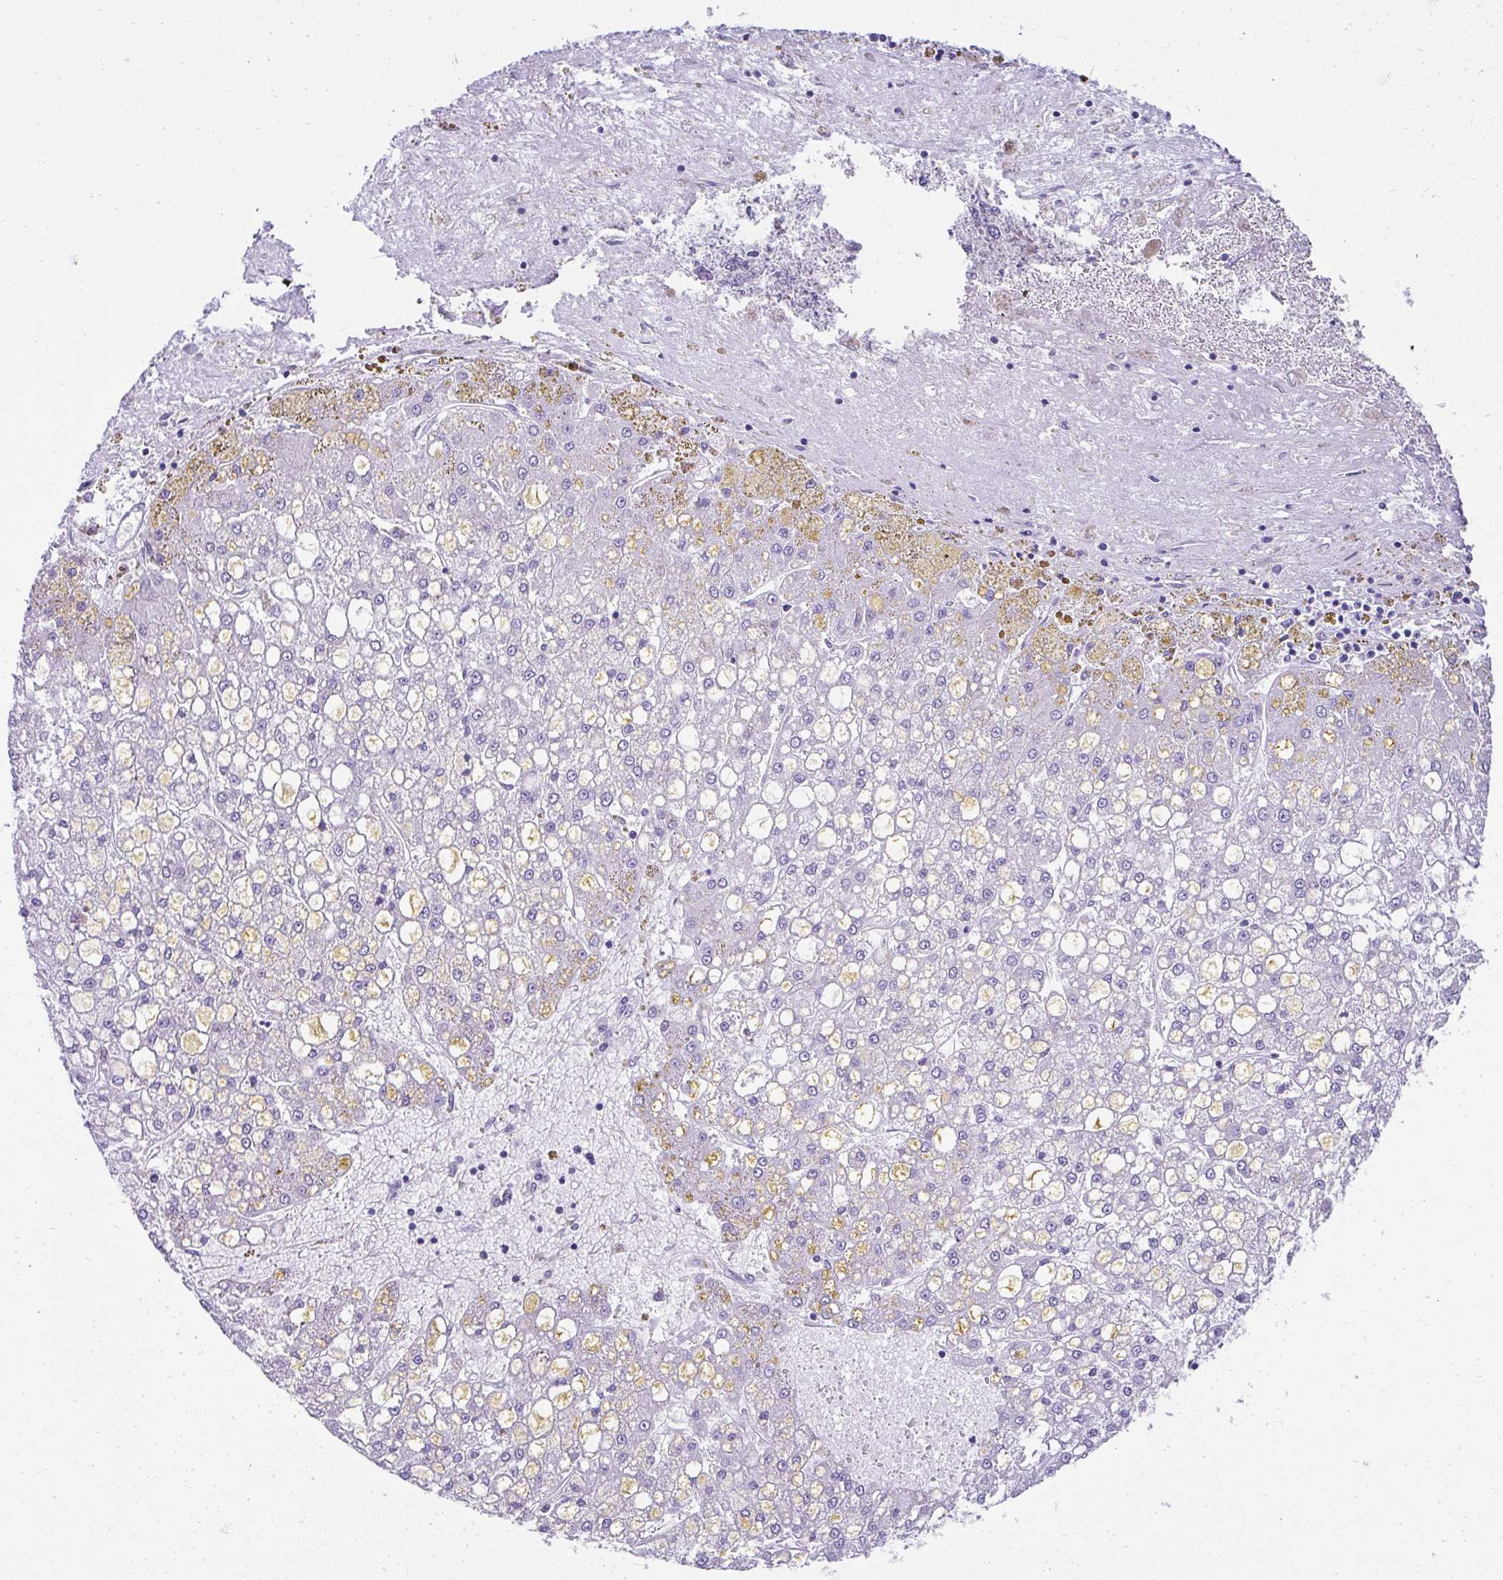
{"staining": {"intensity": "negative", "quantity": "none", "location": "none"}, "tissue": "liver cancer", "cell_type": "Tumor cells", "image_type": "cancer", "snomed": [{"axis": "morphology", "description": "Carcinoma, Hepatocellular, NOS"}, {"axis": "topography", "description": "Liver"}], "caption": "DAB immunohistochemical staining of human hepatocellular carcinoma (liver) reveals no significant staining in tumor cells.", "gene": "RNF183", "patient": {"sex": "male", "age": 67}}